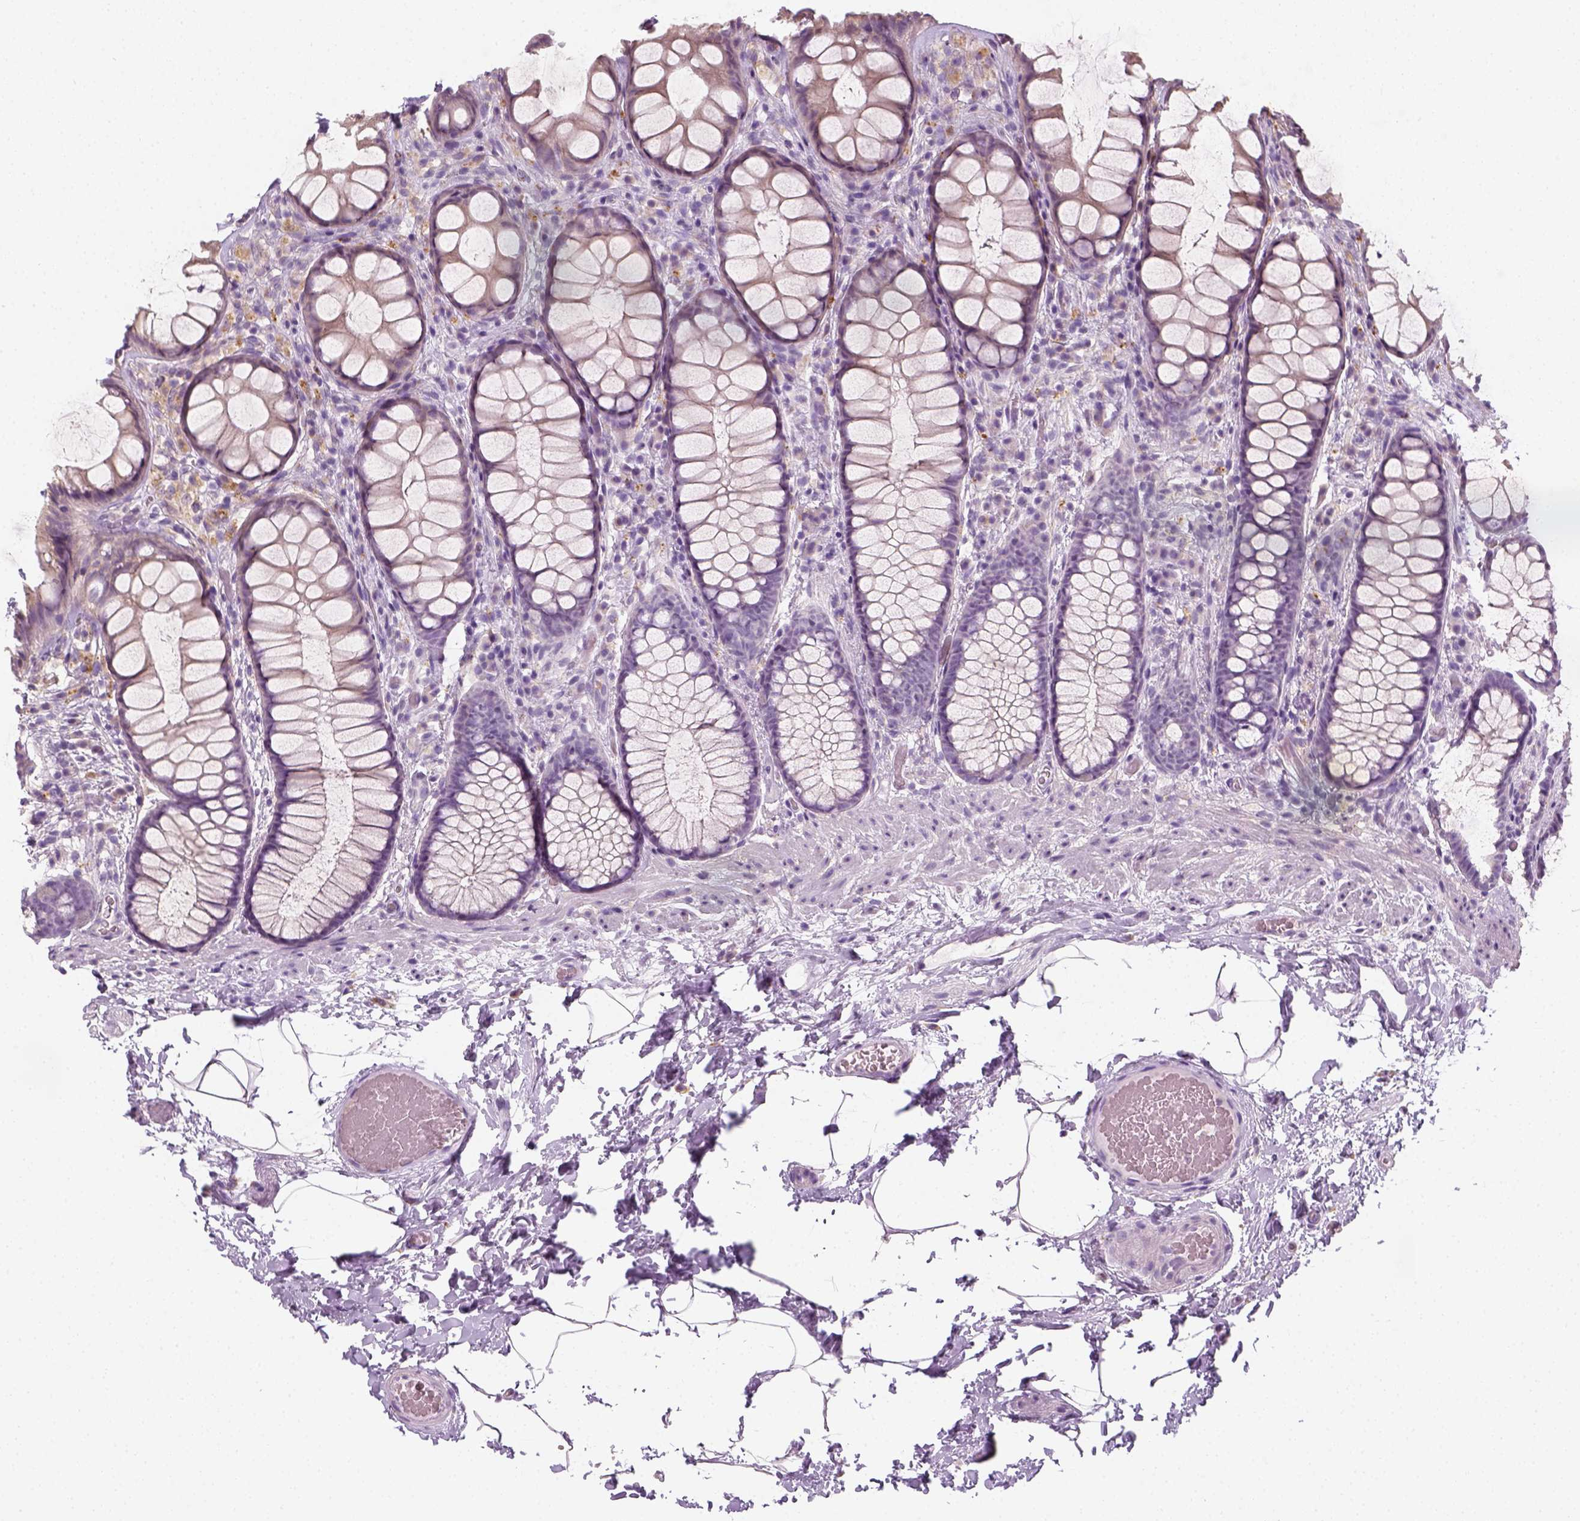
{"staining": {"intensity": "negative", "quantity": "none", "location": "none"}, "tissue": "rectum", "cell_type": "Glandular cells", "image_type": "normal", "snomed": [{"axis": "morphology", "description": "Normal tissue, NOS"}, {"axis": "topography", "description": "Rectum"}], "caption": "Immunohistochemical staining of normal rectum displays no significant expression in glandular cells.", "gene": "FAM163B", "patient": {"sex": "female", "age": 62}}